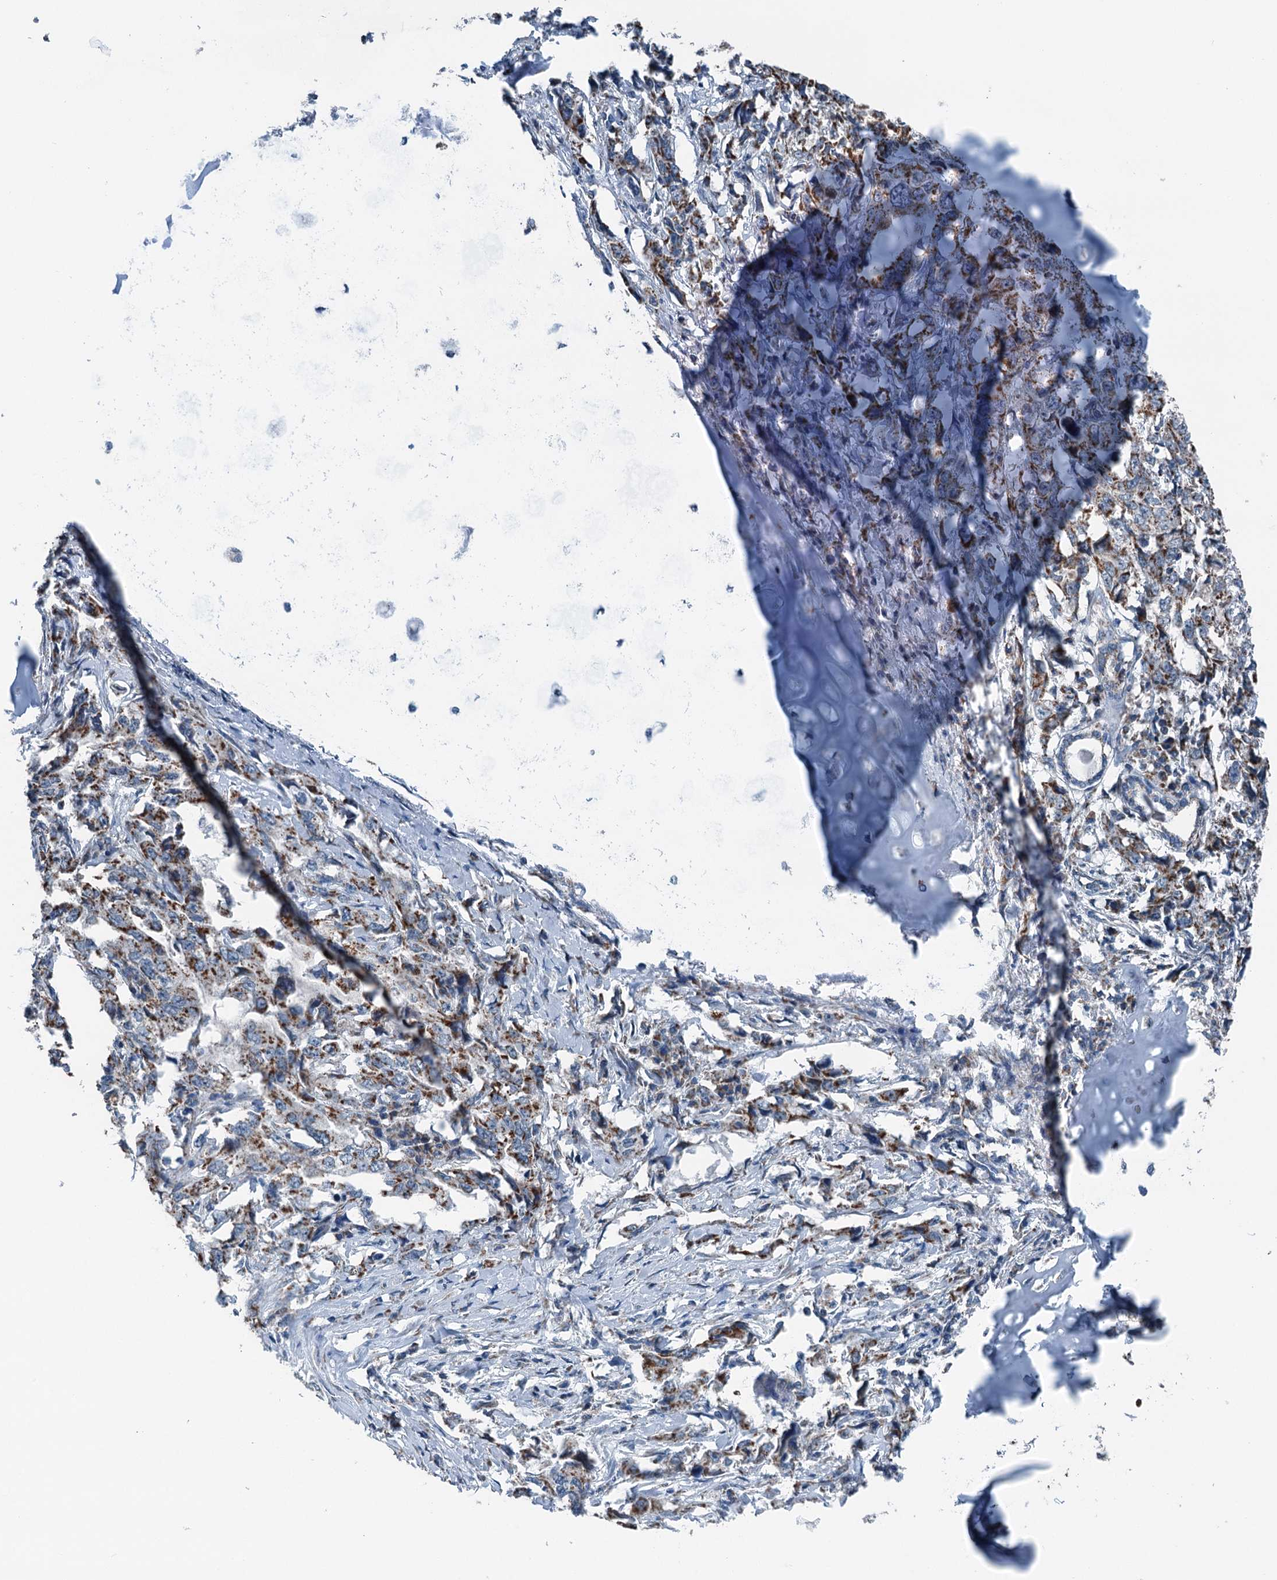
{"staining": {"intensity": "moderate", "quantity": ">75%", "location": "cytoplasmic/membranous"}, "tissue": "lung cancer", "cell_type": "Tumor cells", "image_type": "cancer", "snomed": [{"axis": "morphology", "description": "Adenocarcinoma, NOS"}, {"axis": "topography", "description": "Lung"}], "caption": "Adenocarcinoma (lung) tissue displays moderate cytoplasmic/membranous expression in approximately >75% of tumor cells", "gene": "TRPT1", "patient": {"sex": "female", "age": 51}}